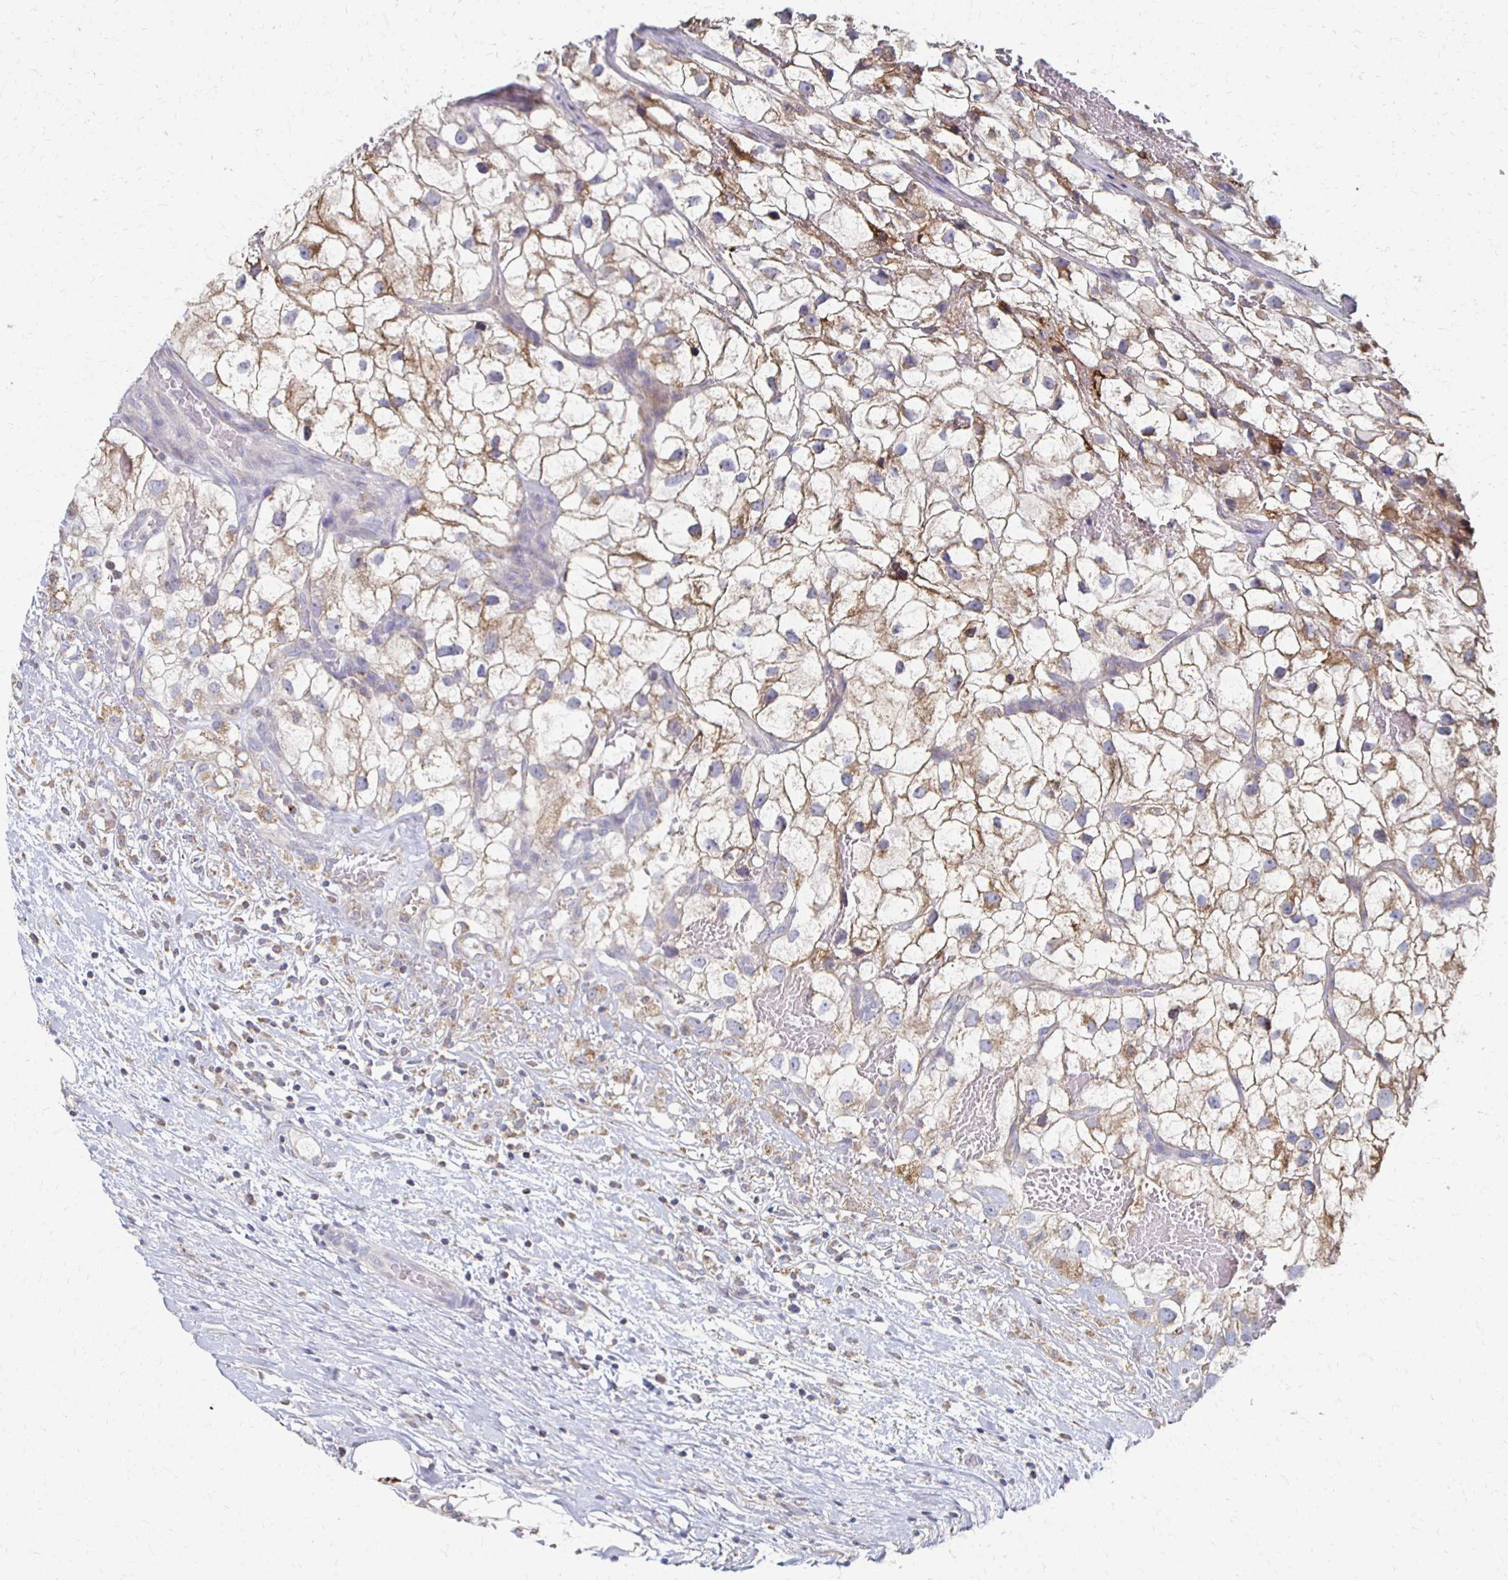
{"staining": {"intensity": "moderate", "quantity": "25%-75%", "location": "cytoplasmic/membranous"}, "tissue": "renal cancer", "cell_type": "Tumor cells", "image_type": "cancer", "snomed": [{"axis": "morphology", "description": "Adenocarcinoma, NOS"}, {"axis": "topography", "description": "Kidney"}], "caption": "Protein expression analysis of renal adenocarcinoma exhibits moderate cytoplasmic/membranous expression in about 25%-75% of tumor cells.", "gene": "CX3CR1", "patient": {"sex": "male", "age": 59}}